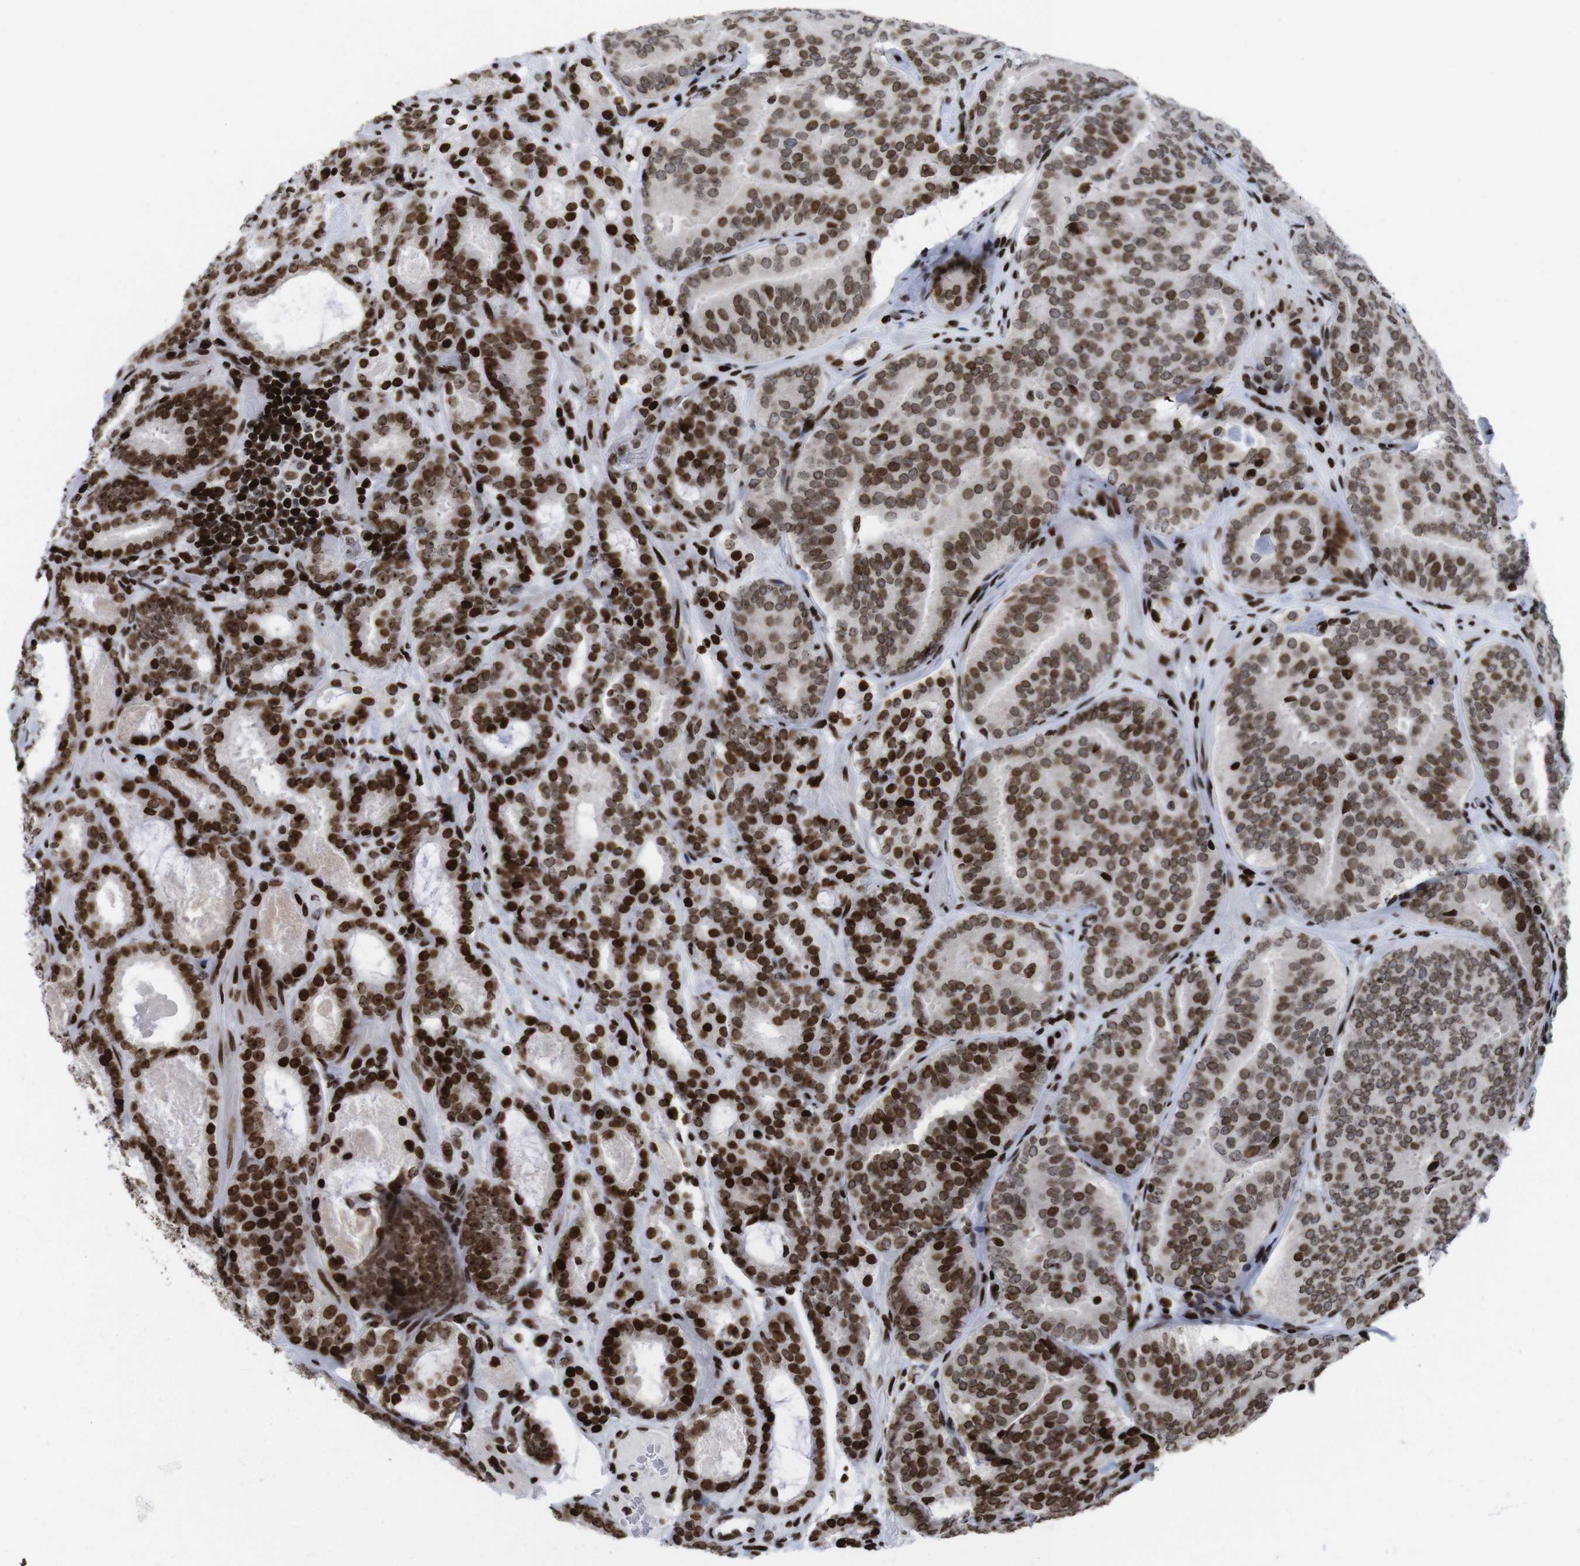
{"staining": {"intensity": "strong", "quantity": ">75%", "location": "nuclear"}, "tissue": "prostate cancer", "cell_type": "Tumor cells", "image_type": "cancer", "snomed": [{"axis": "morphology", "description": "Adenocarcinoma, Low grade"}, {"axis": "topography", "description": "Prostate"}], "caption": "Immunohistochemical staining of low-grade adenocarcinoma (prostate) demonstrates strong nuclear protein staining in approximately >75% of tumor cells.", "gene": "H1-4", "patient": {"sex": "male", "age": 69}}